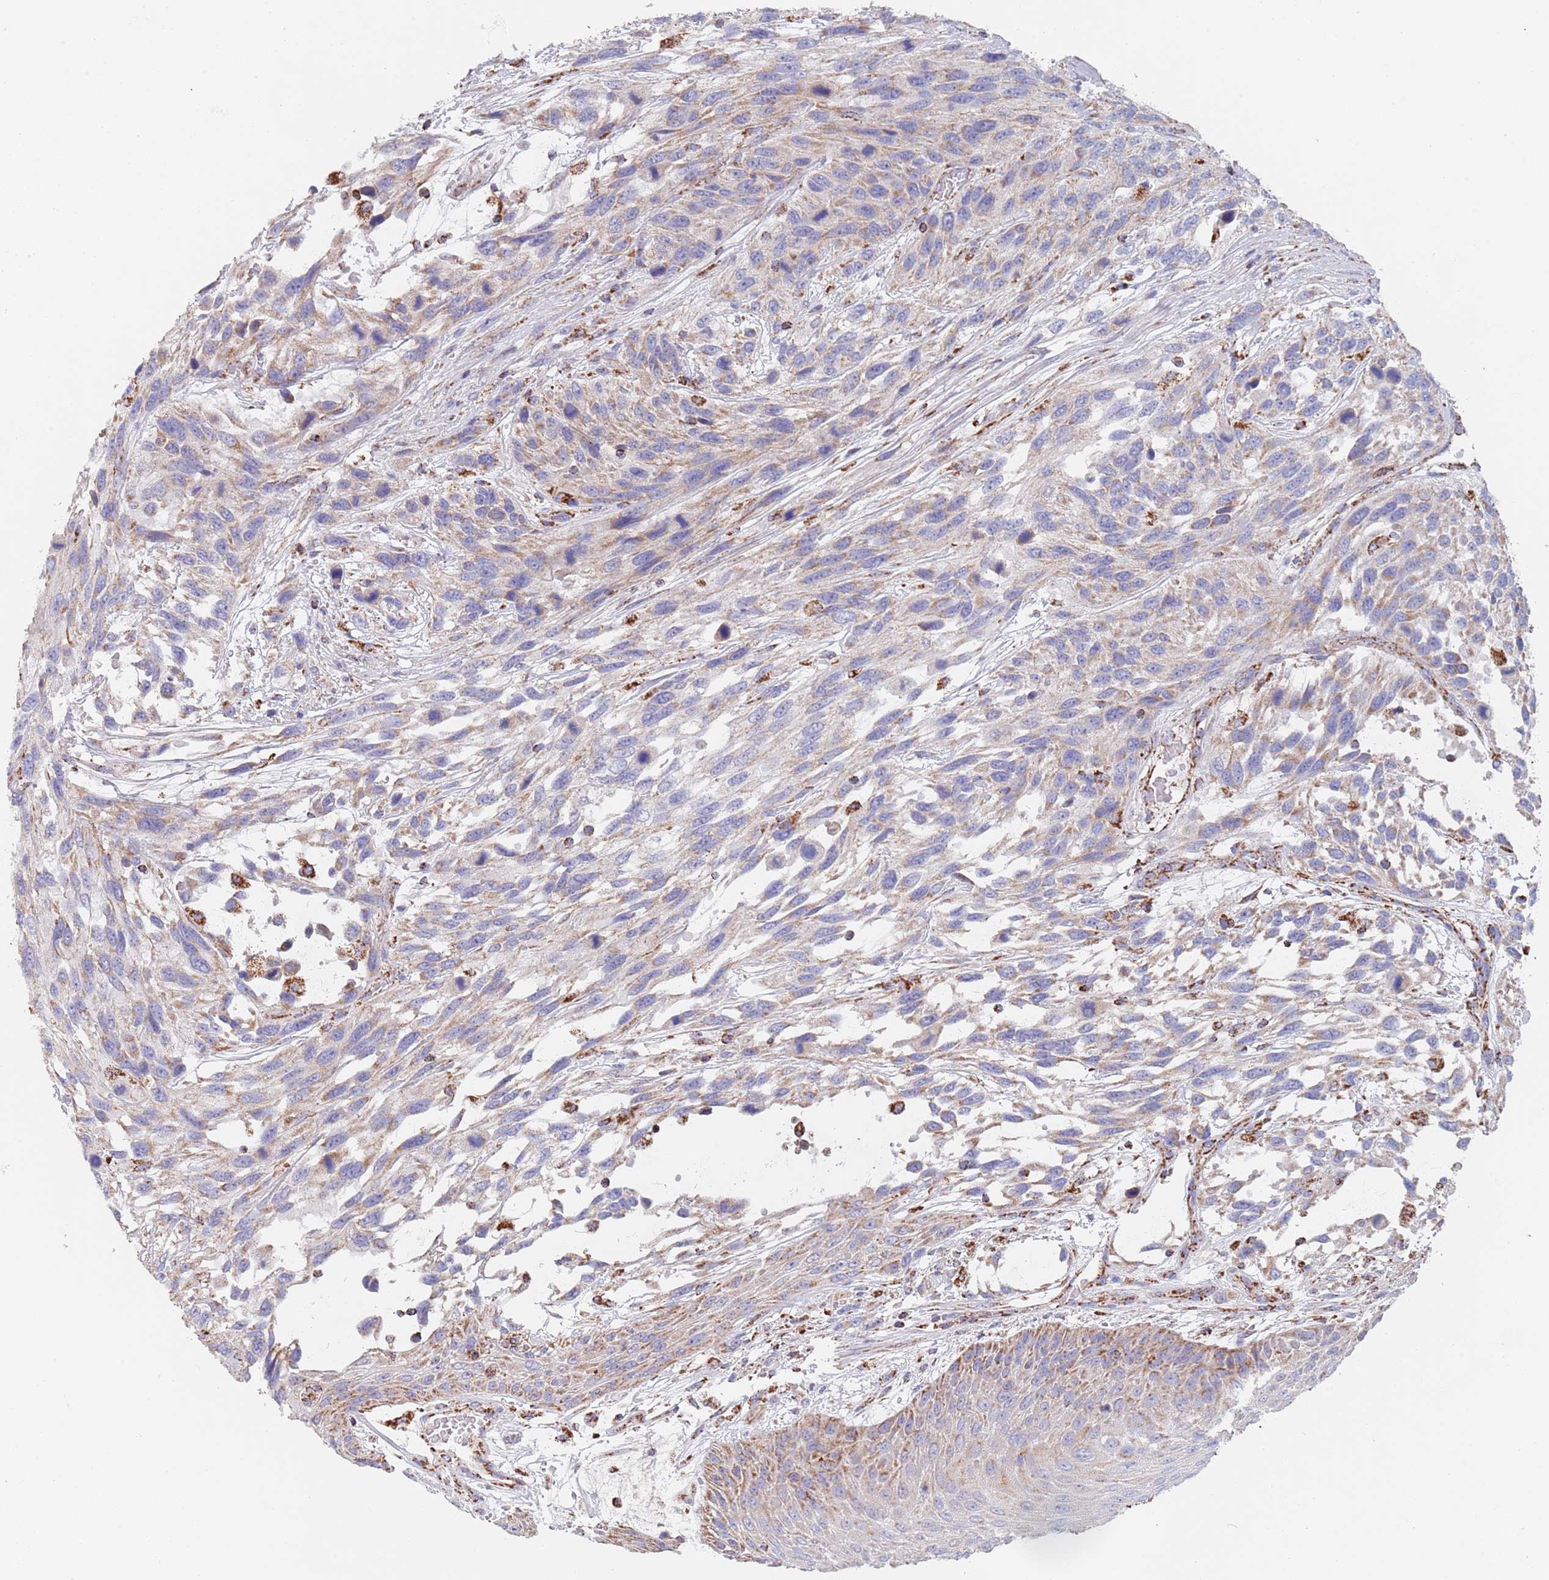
{"staining": {"intensity": "moderate", "quantity": "<25%", "location": "cytoplasmic/membranous"}, "tissue": "urothelial cancer", "cell_type": "Tumor cells", "image_type": "cancer", "snomed": [{"axis": "morphology", "description": "Urothelial carcinoma, High grade"}, {"axis": "topography", "description": "Urinary bladder"}], "caption": "Human urothelial cancer stained with a brown dye displays moderate cytoplasmic/membranous positive staining in approximately <25% of tumor cells.", "gene": "PGP", "patient": {"sex": "female", "age": 70}}